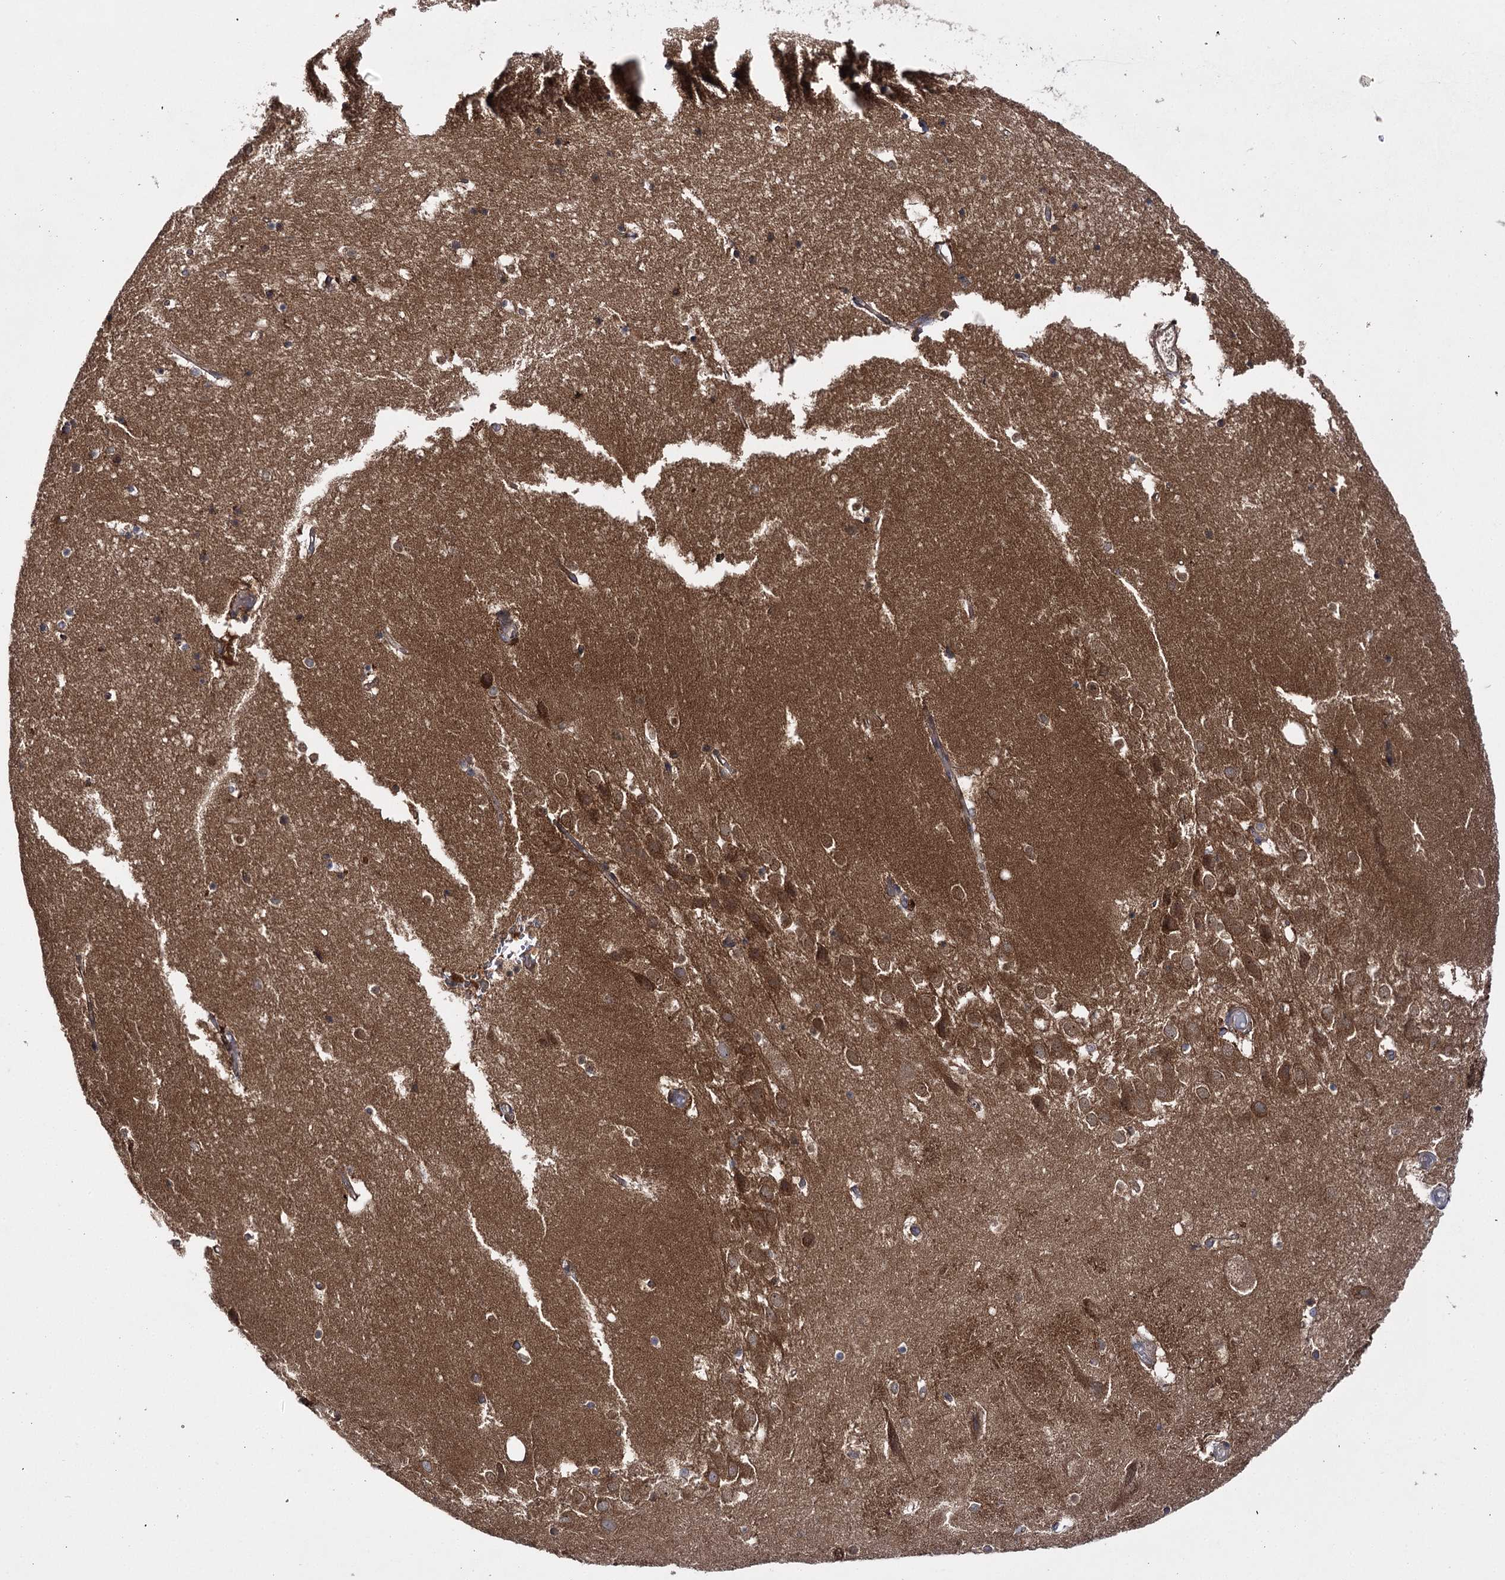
{"staining": {"intensity": "moderate", "quantity": "<25%", "location": "cytoplasmic/membranous"}, "tissue": "hippocampus", "cell_type": "Glial cells", "image_type": "normal", "snomed": [{"axis": "morphology", "description": "Normal tissue, NOS"}, {"axis": "topography", "description": "Hippocampus"}], "caption": "High-magnification brightfield microscopy of unremarkable hippocampus stained with DAB (3,3'-diaminobenzidine) (brown) and counterstained with hematoxylin (blue). glial cells exhibit moderate cytoplasmic/membranous expression is seen in about<25% of cells.", "gene": "BCR", "patient": {"sex": "female", "age": 52}}